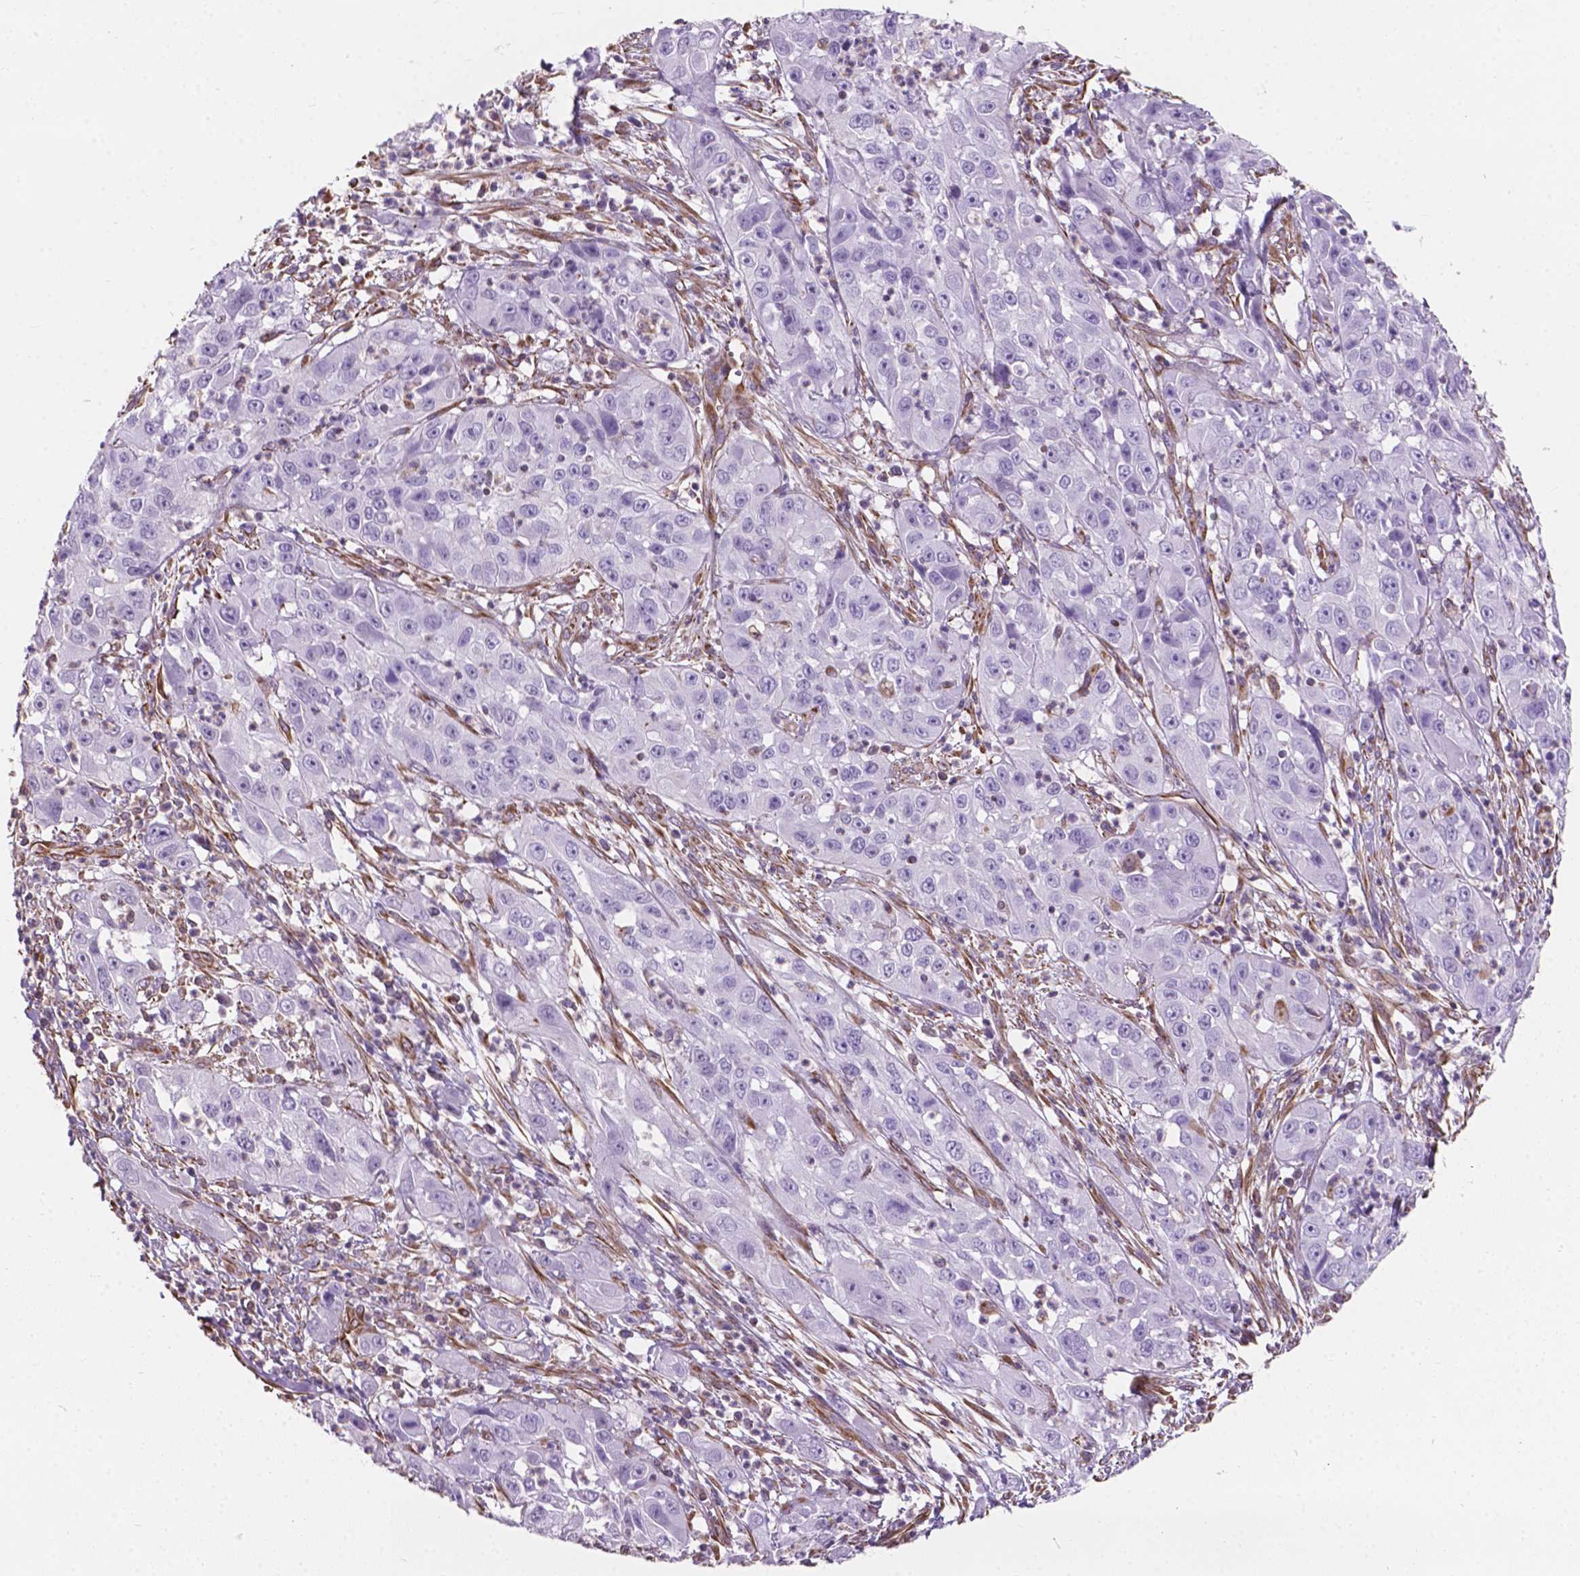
{"staining": {"intensity": "negative", "quantity": "none", "location": "none"}, "tissue": "cervical cancer", "cell_type": "Tumor cells", "image_type": "cancer", "snomed": [{"axis": "morphology", "description": "Squamous cell carcinoma, NOS"}, {"axis": "topography", "description": "Cervix"}], "caption": "Squamous cell carcinoma (cervical) was stained to show a protein in brown. There is no significant positivity in tumor cells. (IHC, brightfield microscopy, high magnification).", "gene": "AMOT", "patient": {"sex": "female", "age": 32}}